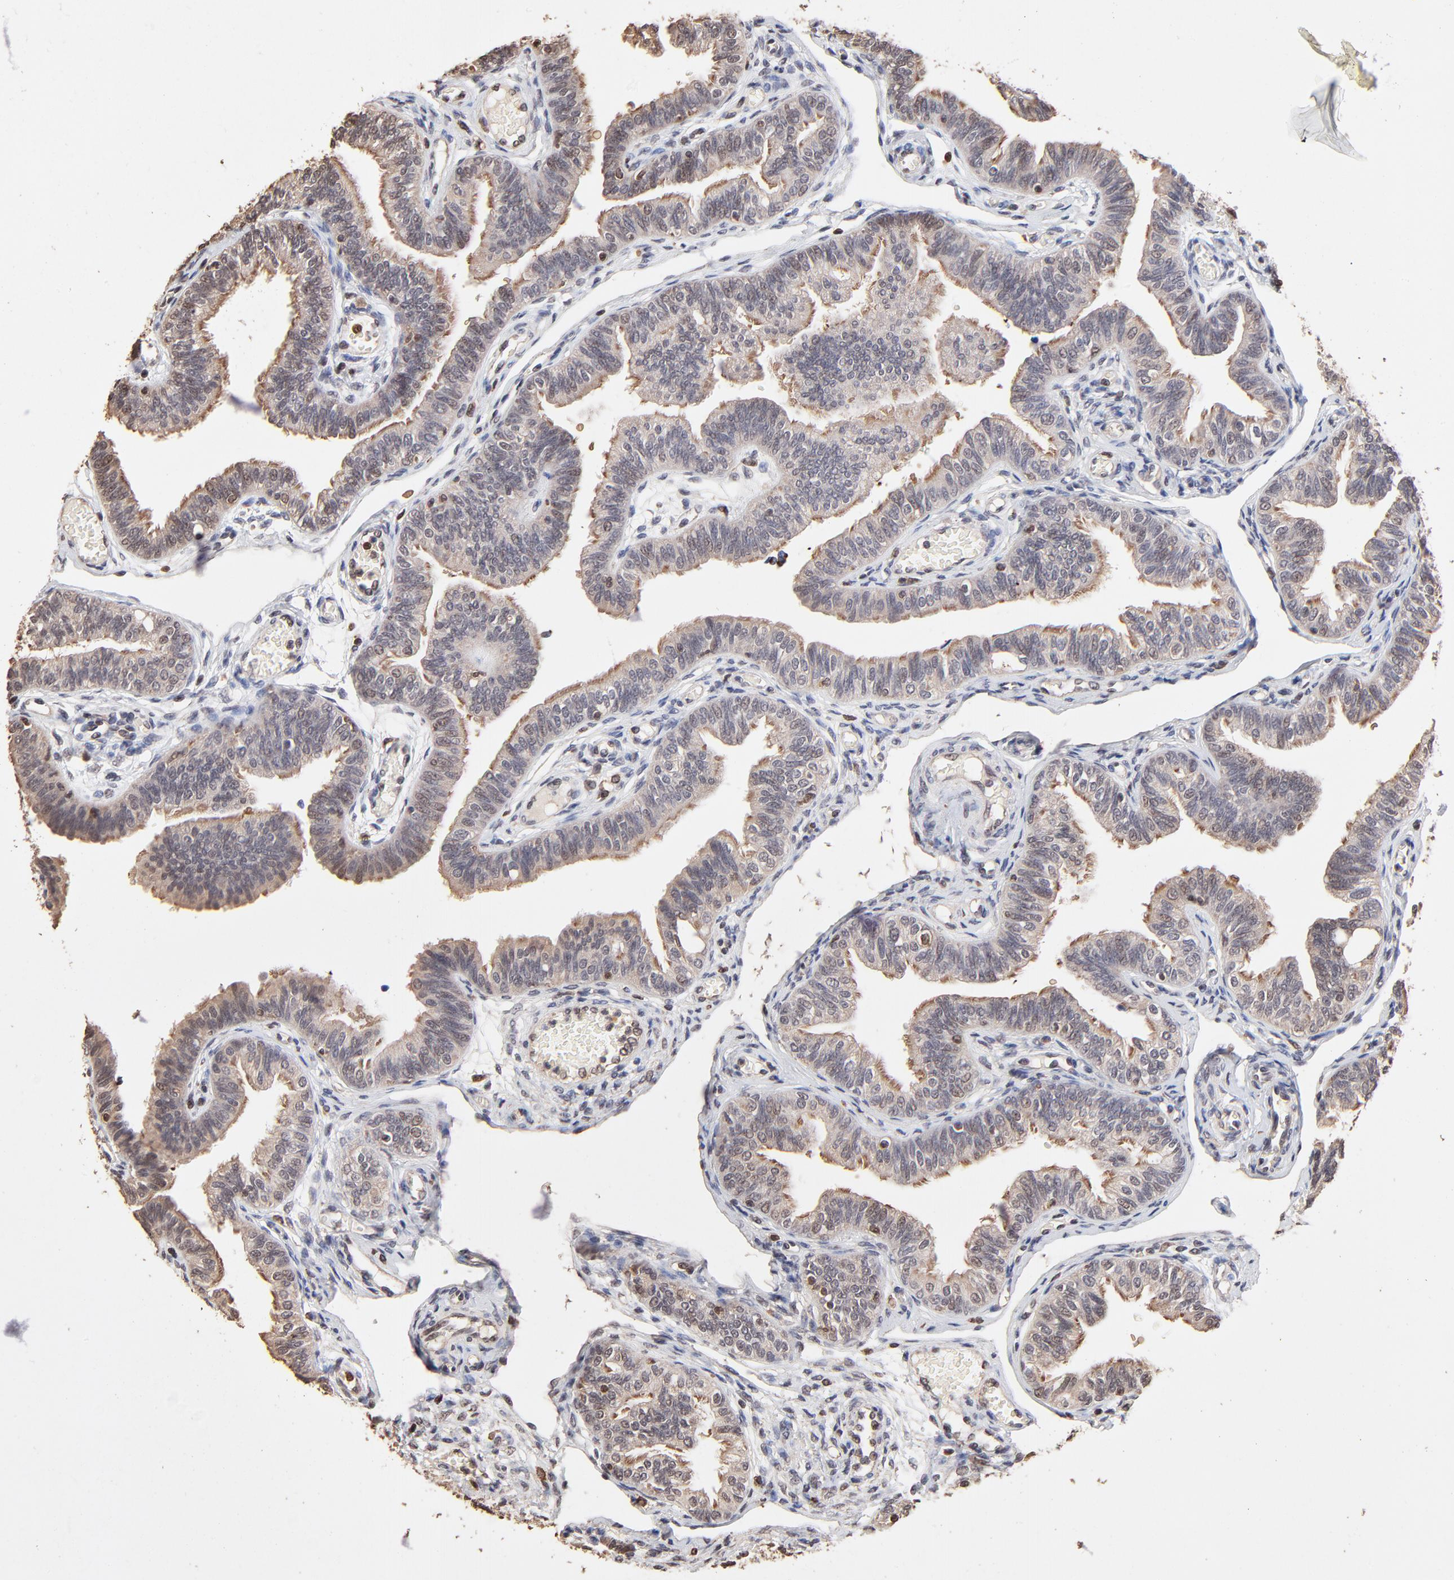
{"staining": {"intensity": "weak", "quantity": ">75%", "location": "nuclear"}, "tissue": "fallopian tube", "cell_type": "Glandular cells", "image_type": "normal", "snomed": [{"axis": "morphology", "description": "Normal tissue, NOS"}, {"axis": "morphology", "description": "Dermoid, NOS"}, {"axis": "topography", "description": "Fallopian tube"}], "caption": "Weak nuclear expression for a protein is present in approximately >75% of glandular cells of normal fallopian tube using immunohistochemistry (IHC).", "gene": "CASP1", "patient": {"sex": "female", "age": 33}}